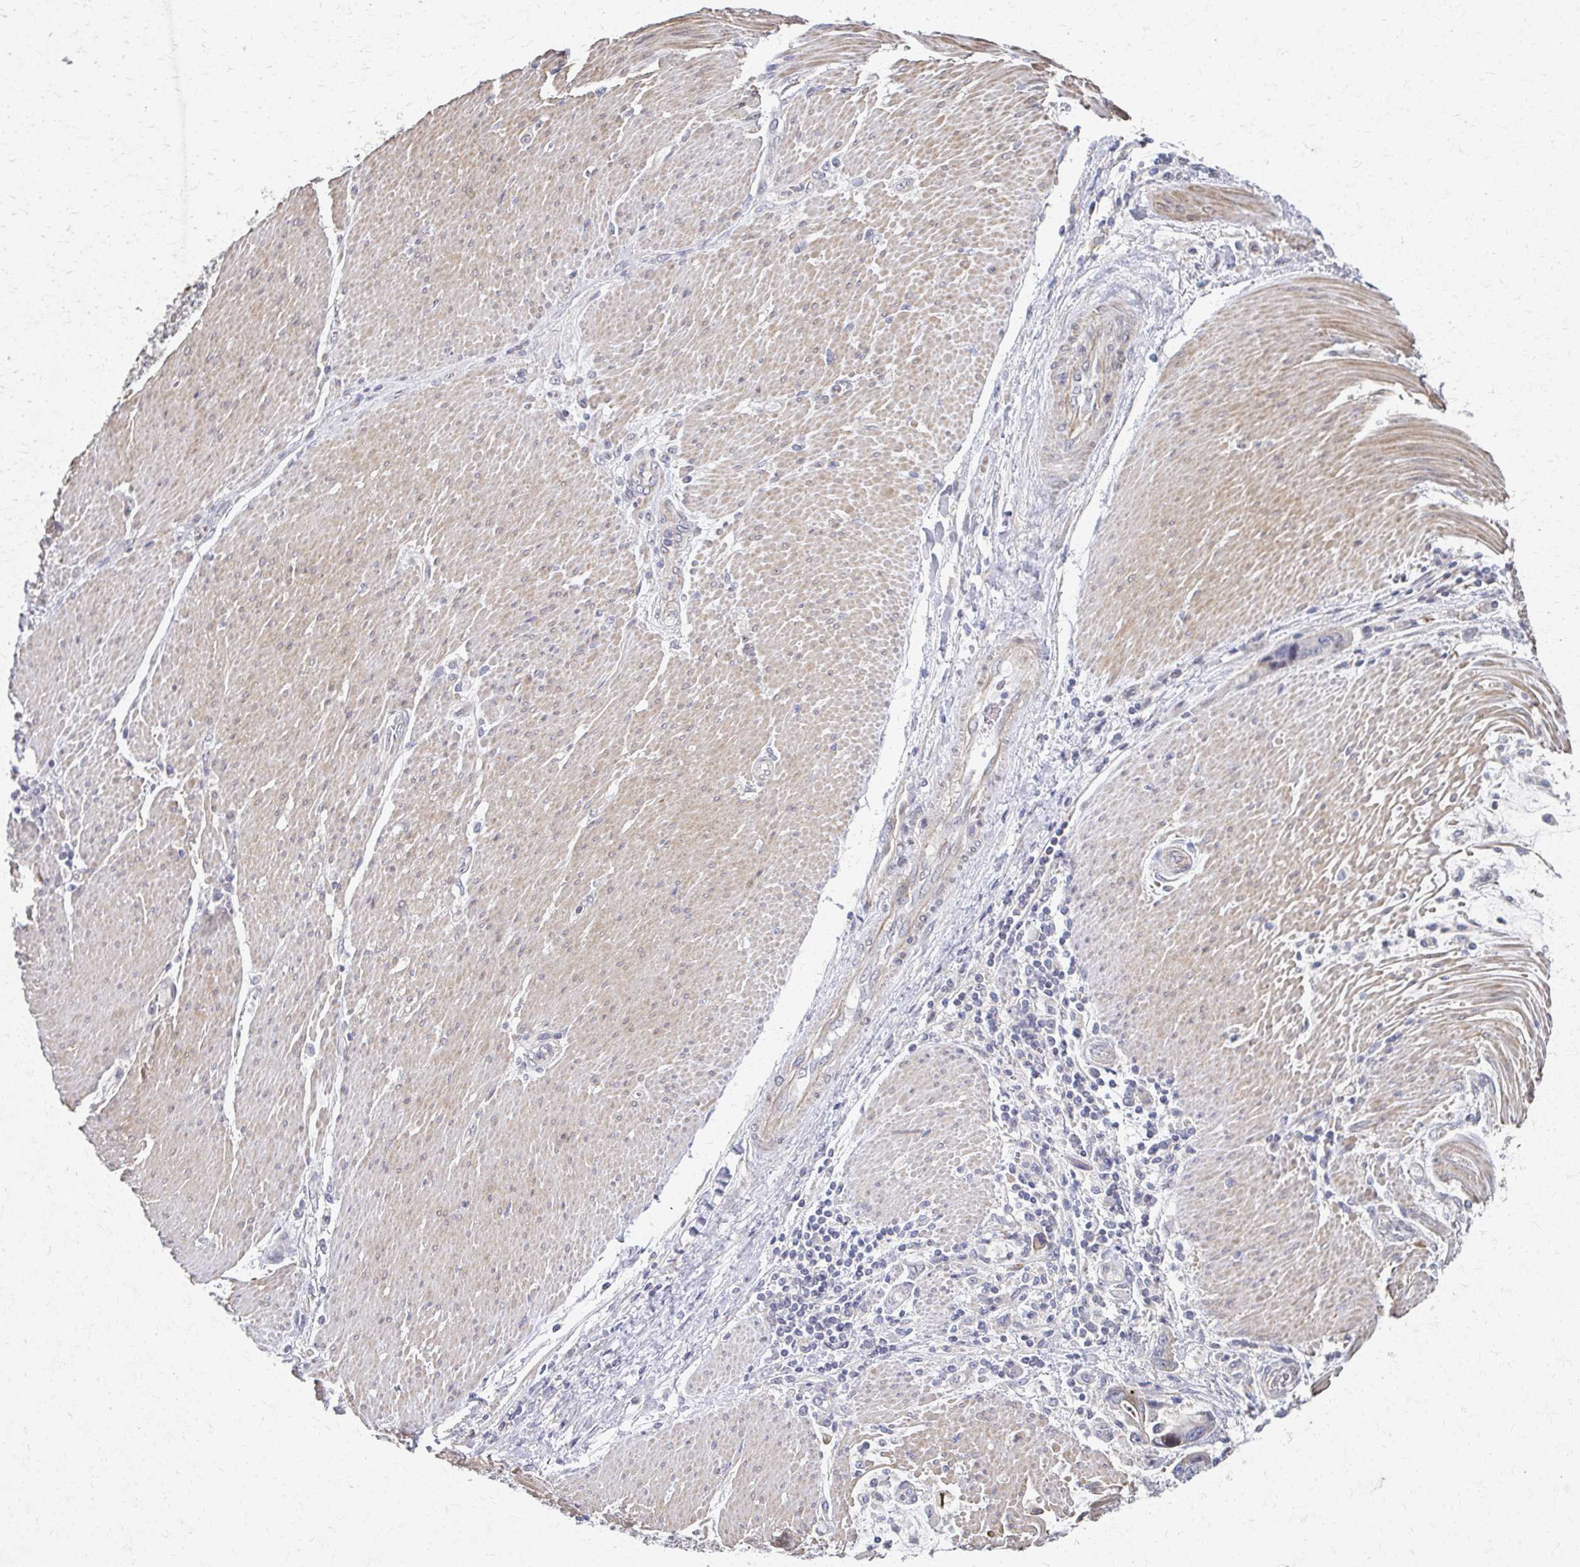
{"staining": {"intensity": "negative", "quantity": "none", "location": "none"}, "tissue": "stomach cancer", "cell_type": "Tumor cells", "image_type": "cancer", "snomed": [{"axis": "morphology", "description": "Adenocarcinoma, NOS"}, {"axis": "topography", "description": "Pancreas"}, {"axis": "topography", "description": "Stomach, upper"}], "caption": "The immunohistochemistry image has no significant expression in tumor cells of stomach cancer tissue. (Immunohistochemistry (ihc), brightfield microscopy, high magnification).", "gene": "EOLA2", "patient": {"sex": "male", "age": 77}}